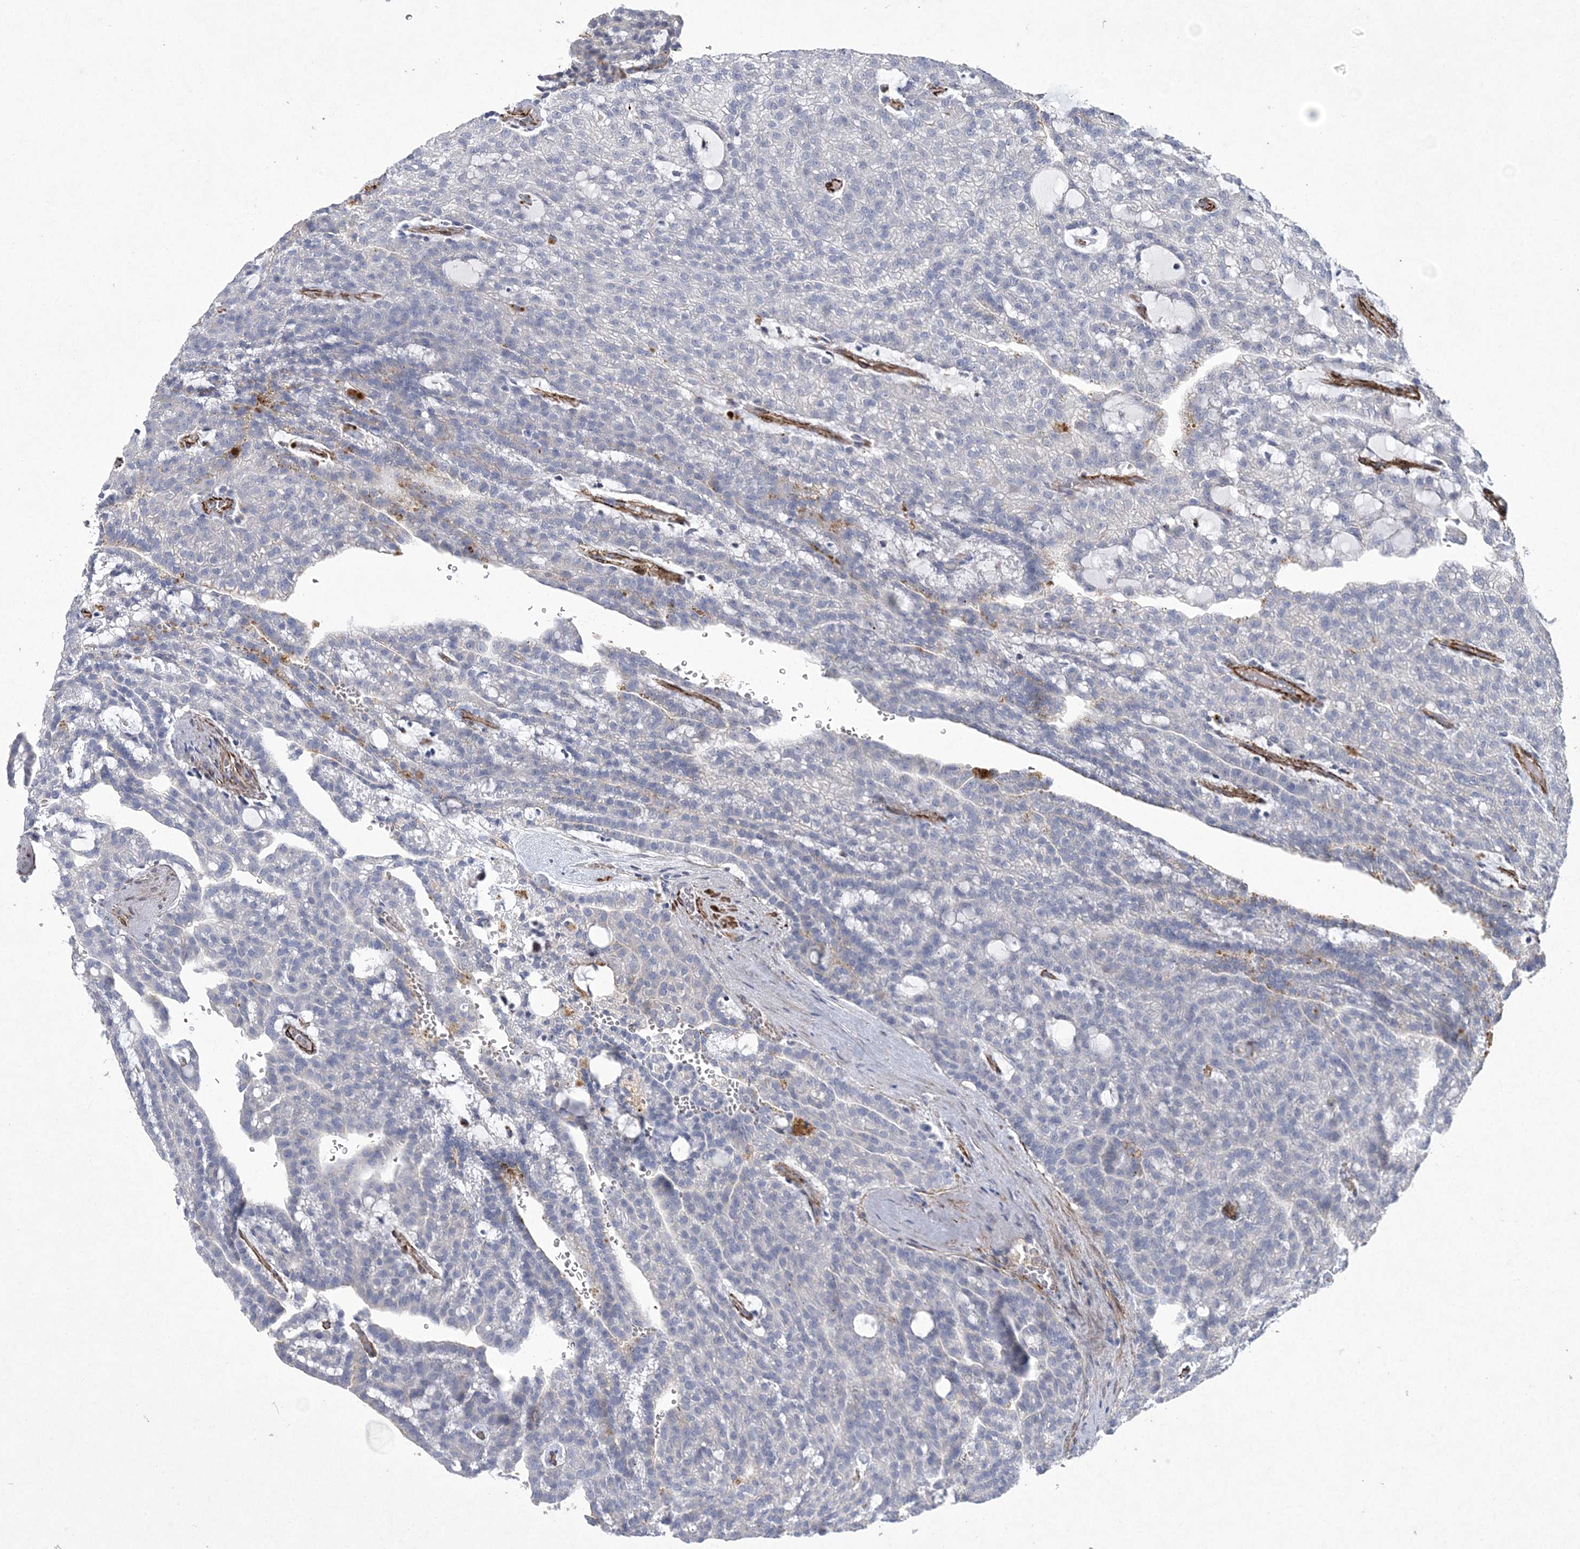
{"staining": {"intensity": "negative", "quantity": "none", "location": "none"}, "tissue": "renal cancer", "cell_type": "Tumor cells", "image_type": "cancer", "snomed": [{"axis": "morphology", "description": "Adenocarcinoma, NOS"}, {"axis": "topography", "description": "Kidney"}], "caption": "There is no significant positivity in tumor cells of renal cancer. (Stains: DAB (3,3'-diaminobenzidine) IHC with hematoxylin counter stain, Microscopy: brightfield microscopy at high magnification).", "gene": "ARSJ", "patient": {"sex": "male", "age": 63}}